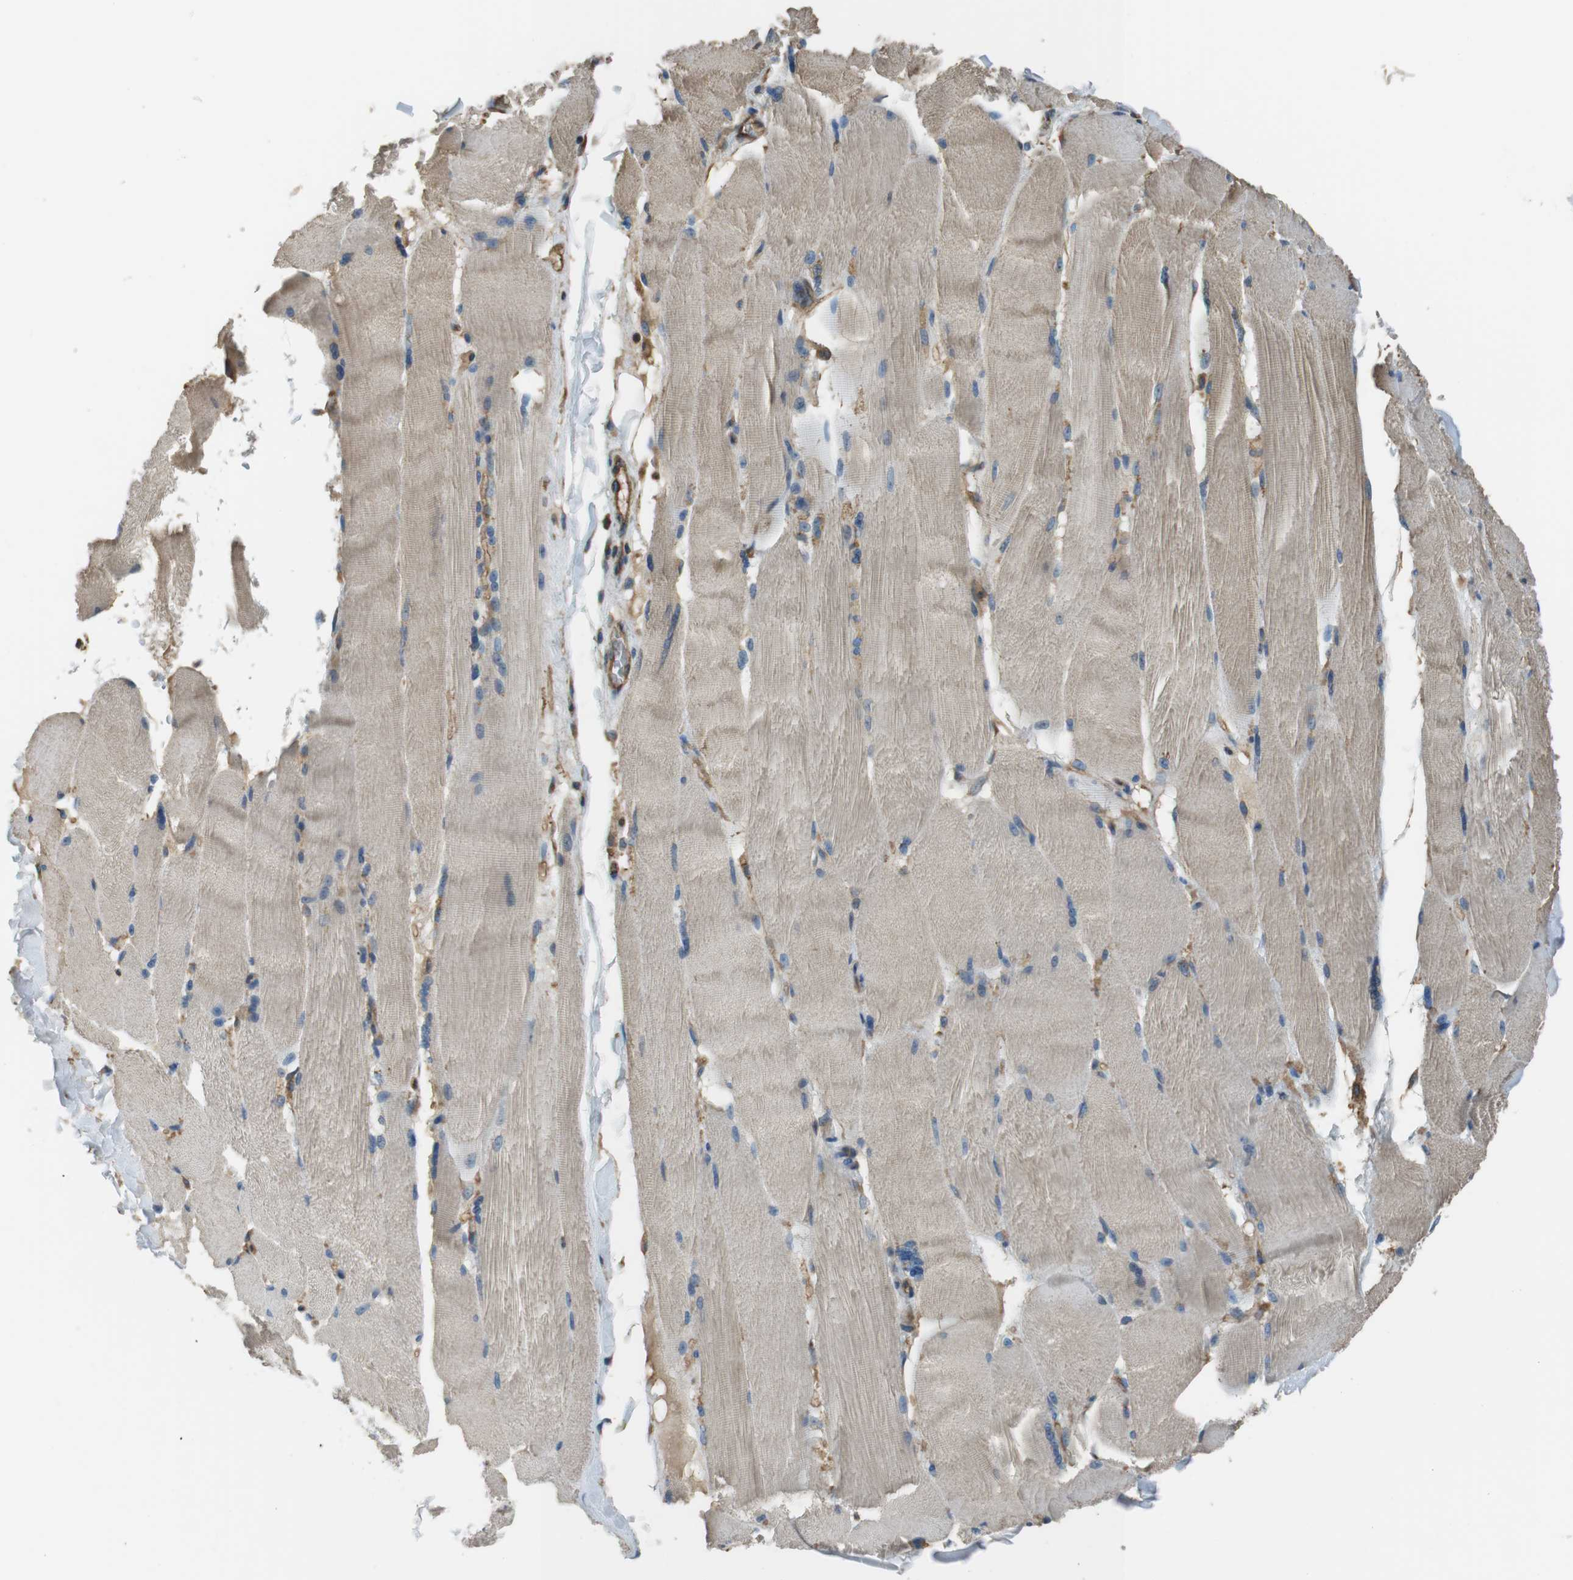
{"staining": {"intensity": "weak", "quantity": ">75%", "location": "cytoplasmic/membranous"}, "tissue": "skeletal muscle", "cell_type": "Myocytes", "image_type": "normal", "snomed": [{"axis": "morphology", "description": "Normal tissue, NOS"}, {"axis": "topography", "description": "Skin"}, {"axis": "topography", "description": "Skeletal muscle"}], "caption": "High-magnification brightfield microscopy of unremarkable skeletal muscle stained with DAB (brown) and counterstained with hematoxylin (blue). myocytes exhibit weak cytoplasmic/membranous staining is appreciated in approximately>75% of cells. (IHC, brightfield microscopy, high magnification).", "gene": "FCAR", "patient": {"sex": "male", "age": 83}}